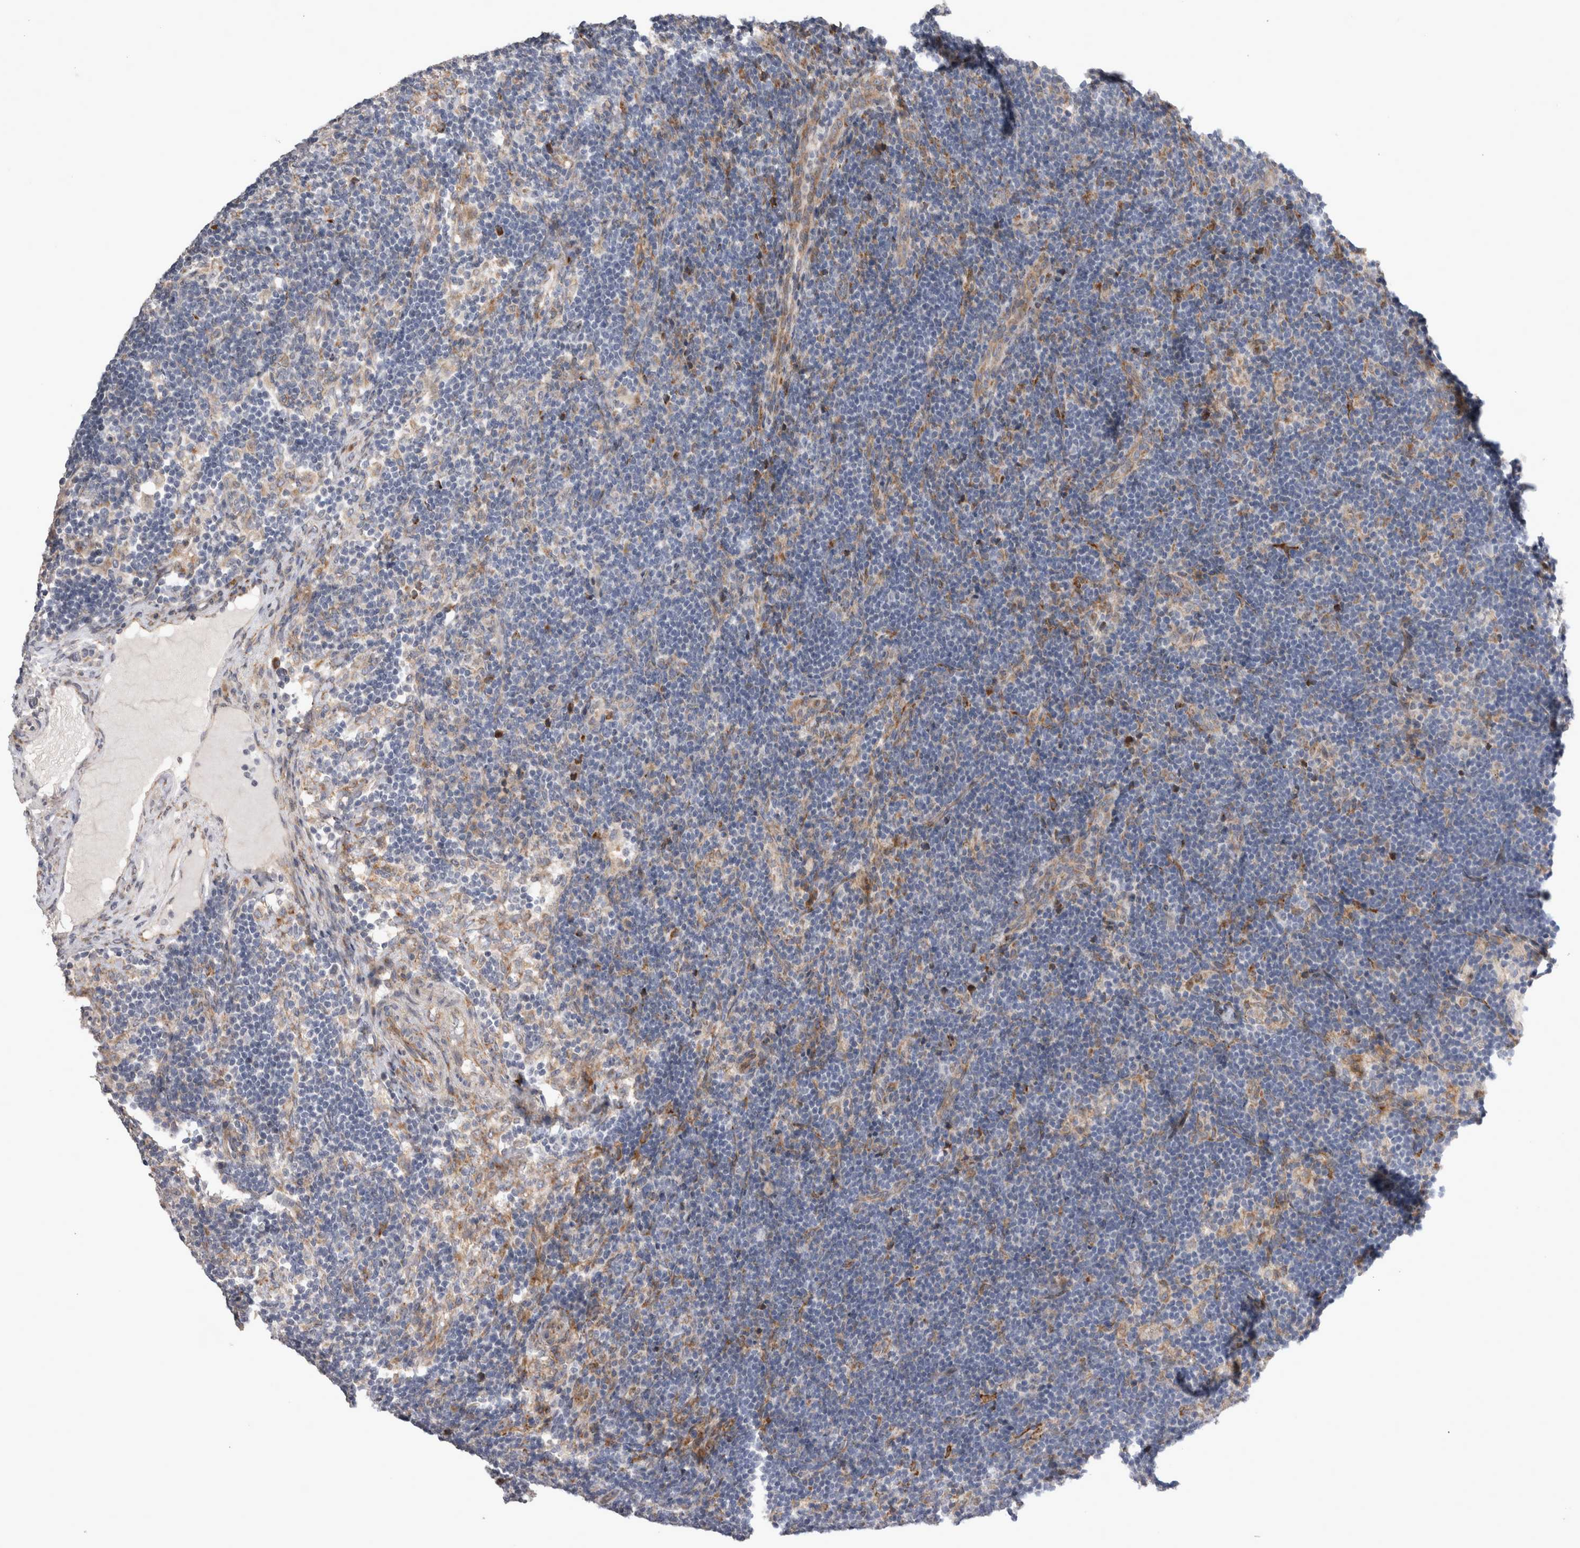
{"staining": {"intensity": "negative", "quantity": "none", "location": "none"}, "tissue": "lymph node", "cell_type": "Germinal center cells", "image_type": "normal", "snomed": [{"axis": "morphology", "description": "Normal tissue, NOS"}, {"axis": "topography", "description": "Lymph node"}], "caption": "Immunohistochemistry (IHC) photomicrograph of benign lymph node: lymph node stained with DAB (3,3'-diaminobenzidine) shows no significant protein expression in germinal center cells. (DAB (3,3'-diaminobenzidine) immunohistochemistry, high magnification).", "gene": "TRMT9B", "patient": {"sex": "female", "age": 22}}